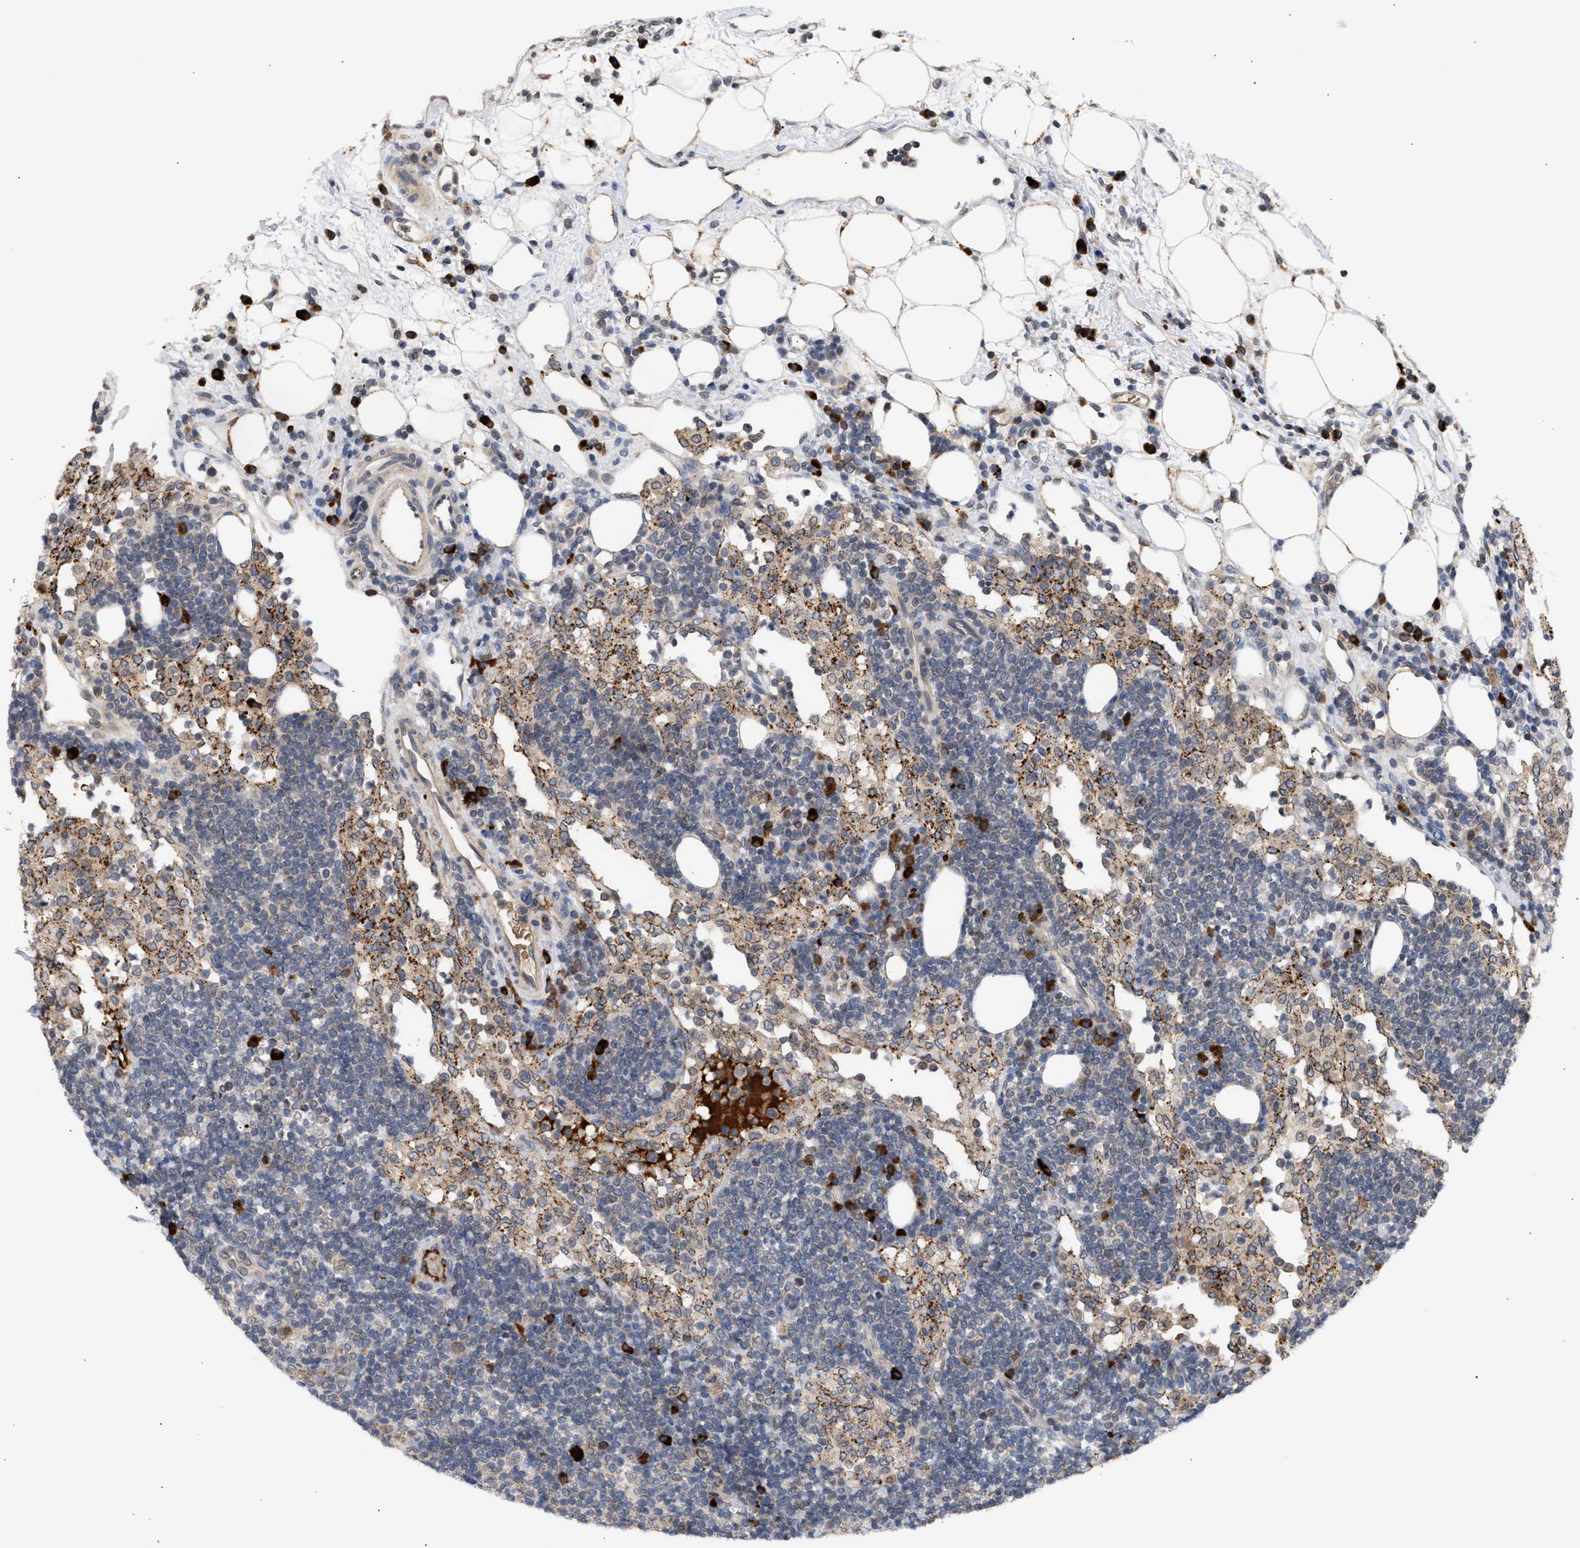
{"staining": {"intensity": "strong", "quantity": "<25%", "location": "cytoplasmic/membranous"}, "tissue": "lymph node", "cell_type": "Germinal center cells", "image_type": "normal", "snomed": [{"axis": "morphology", "description": "Normal tissue, NOS"}, {"axis": "morphology", "description": "Carcinoid, malignant, NOS"}, {"axis": "topography", "description": "Lymph node"}], "caption": "Normal lymph node reveals strong cytoplasmic/membranous staining in about <25% of germinal center cells, visualized by immunohistochemistry.", "gene": "NUP62", "patient": {"sex": "male", "age": 47}}